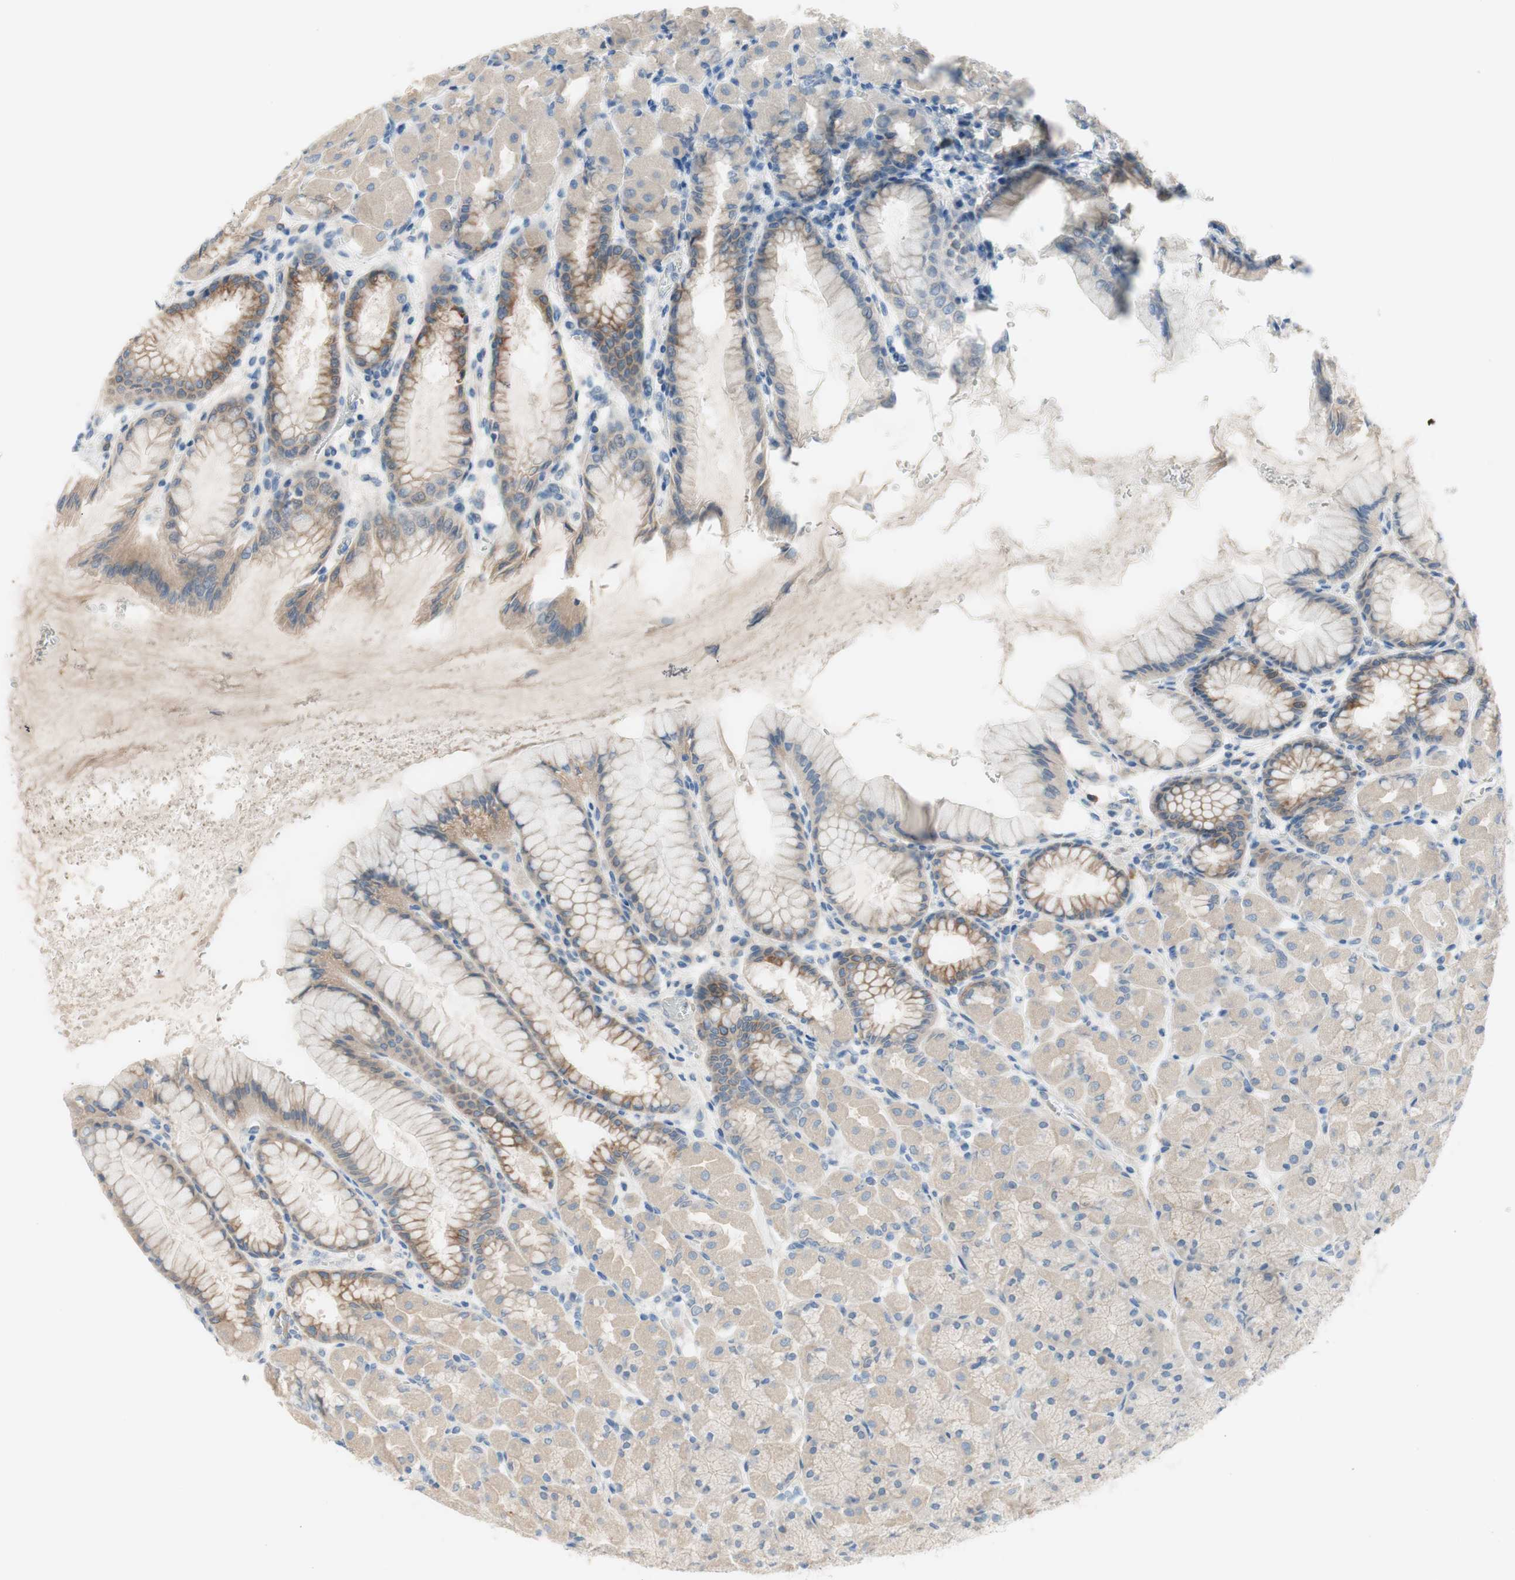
{"staining": {"intensity": "moderate", "quantity": "25%-75%", "location": "cytoplasmic/membranous"}, "tissue": "stomach", "cell_type": "Glandular cells", "image_type": "normal", "snomed": [{"axis": "morphology", "description": "Normal tissue, NOS"}, {"axis": "topography", "description": "Stomach, upper"}], "caption": "Protein expression analysis of benign stomach shows moderate cytoplasmic/membranous positivity in approximately 25%-75% of glandular cells. (brown staining indicates protein expression, while blue staining denotes nuclei).", "gene": "FDFT1", "patient": {"sex": "female", "age": 56}}